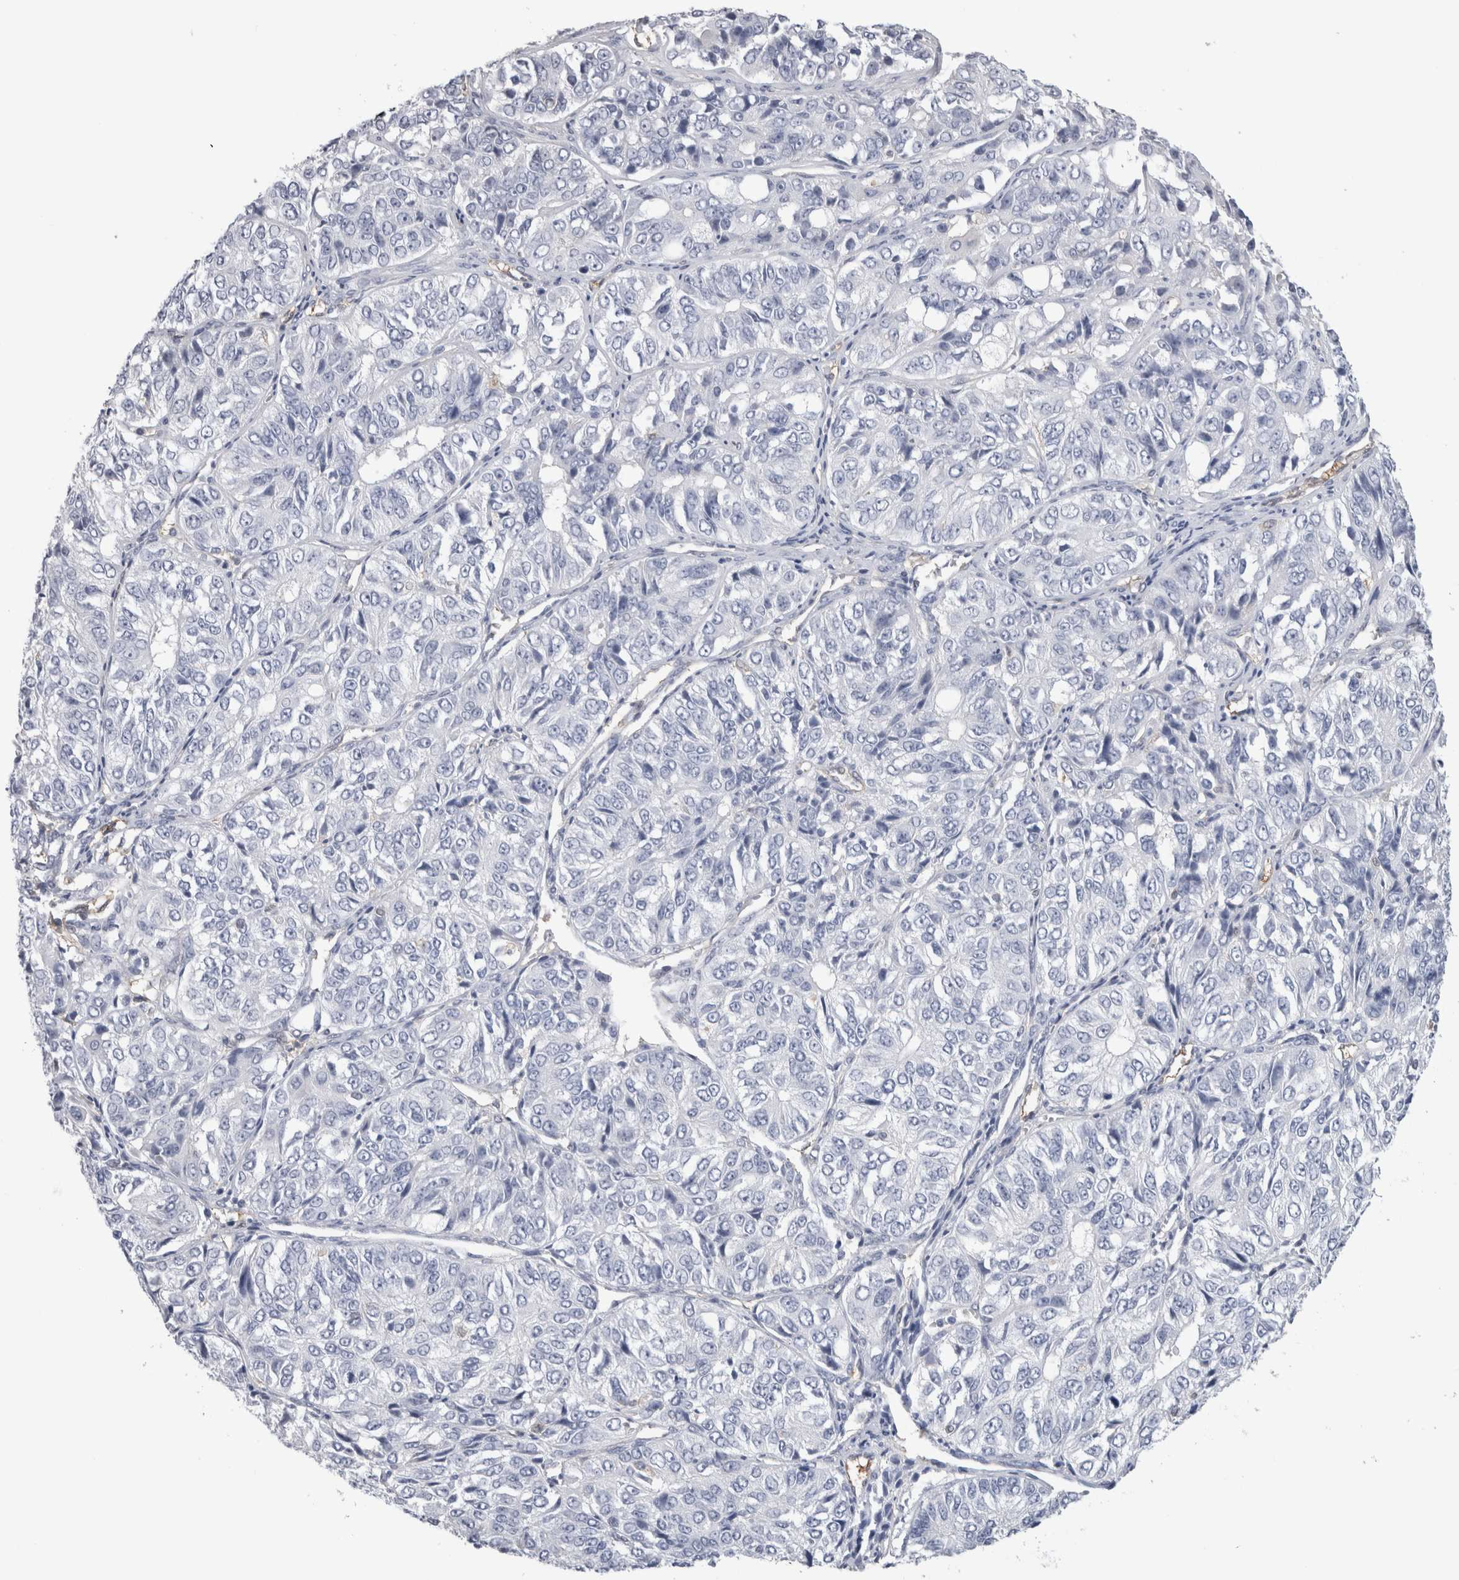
{"staining": {"intensity": "negative", "quantity": "none", "location": "none"}, "tissue": "ovarian cancer", "cell_type": "Tumor cells", "image_type": "cancer", "snomed": [{"axis": "morphology", "description": "Carcinoma, endometroid"}, {"axis": "topography", "description": "Ovary"}], "caption": "There is no significant expression in tumor cells of ovarian cancer.", "gene": "SCRN1", "patient": {"sex": "female", "age": 51}}